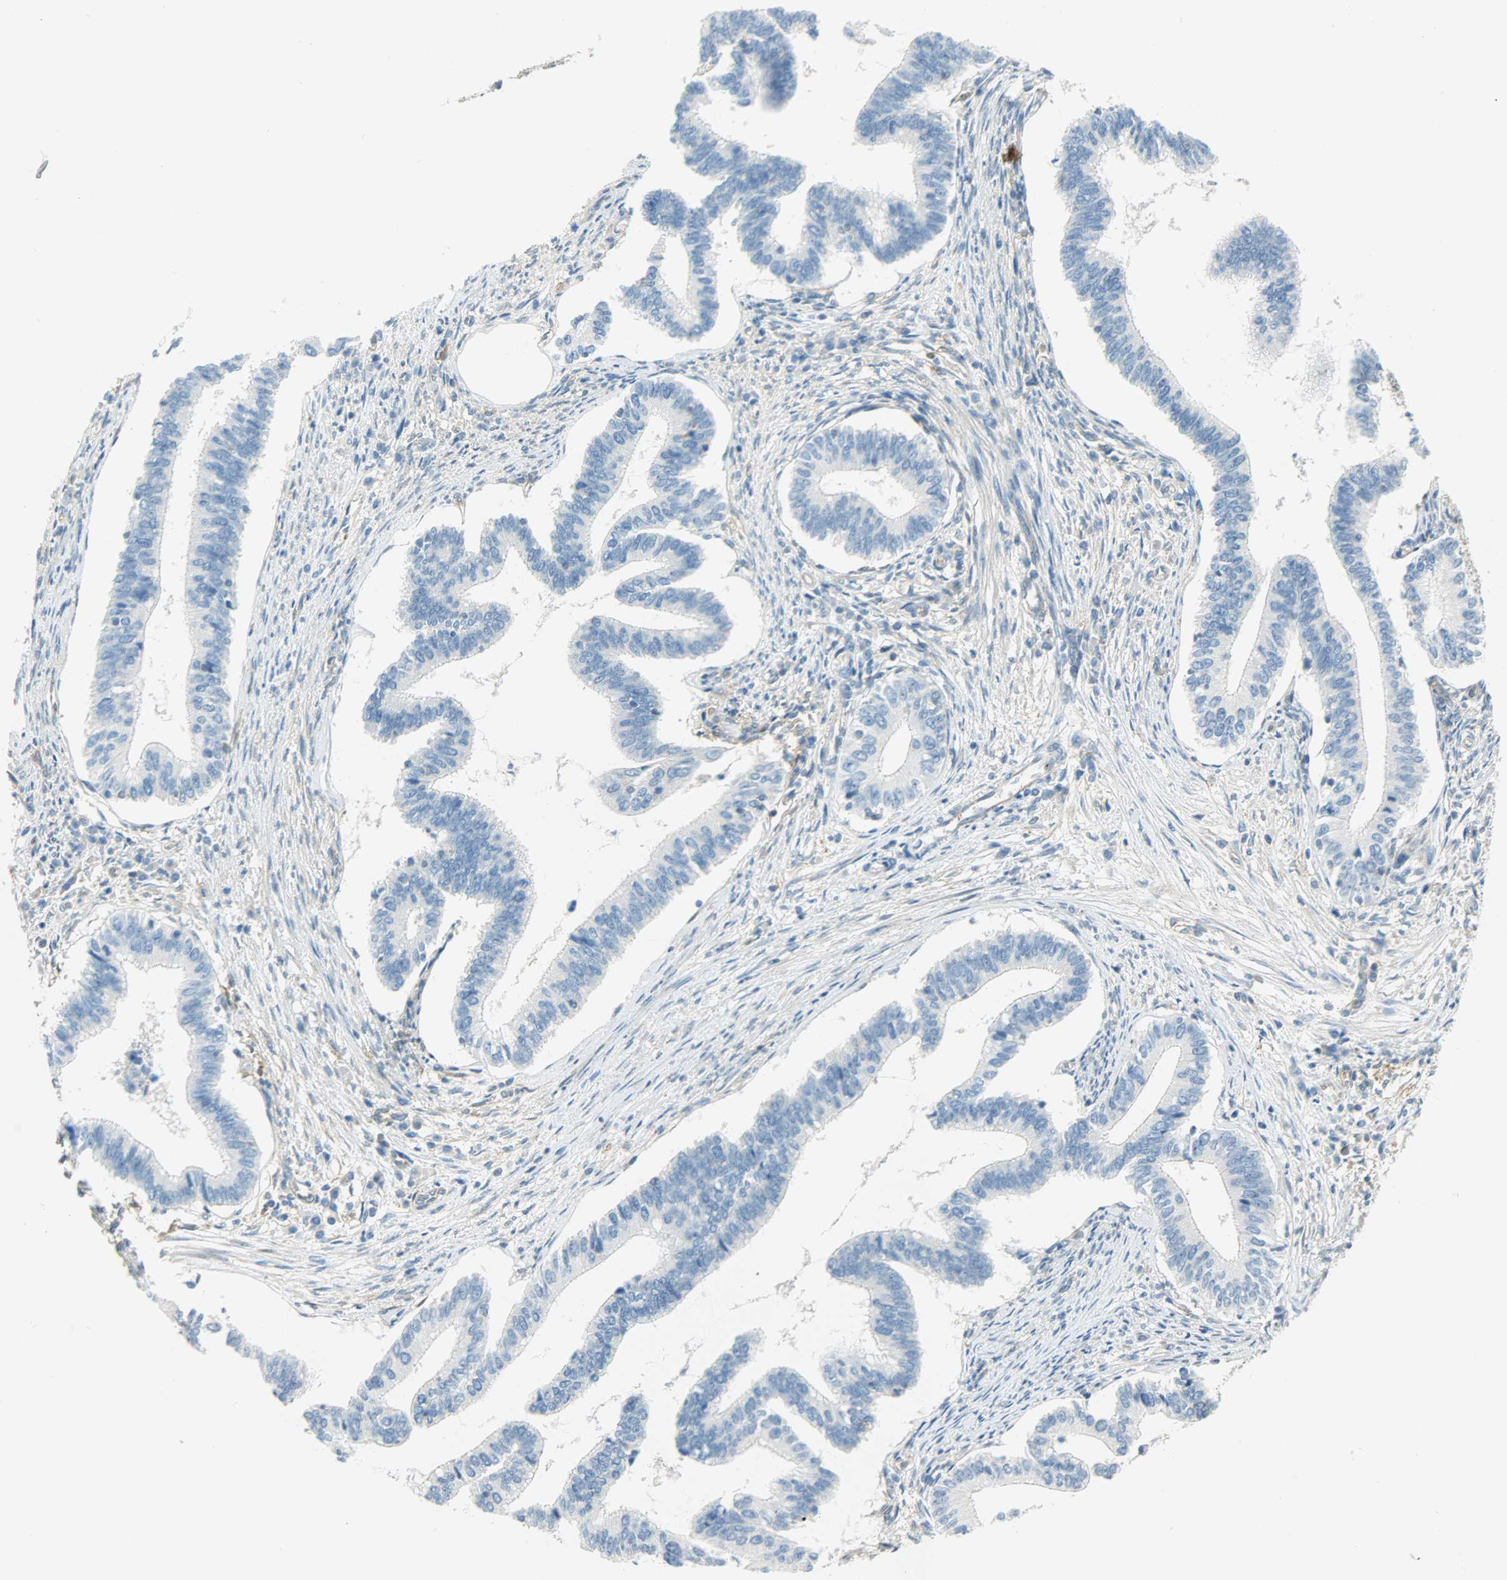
{"staining": {"intensity": "negative", "quantity": "none", "location": "none"}, "tissue": "cervical cancer", "cell_type": "Tumor cells", "image_type": "cancer", "snomed": [{"axis": "morphology", "description": "Adenocarcinoma, NOS"}, {"axis": "topography", "description": "Cervix"}], "caption": "Human cervical adenocarcinoma stained for a protein using IHC reveals no staining in tumor cells.", "gene": "TSC22D2", "patient": {"sex": "female", "age": 36}}